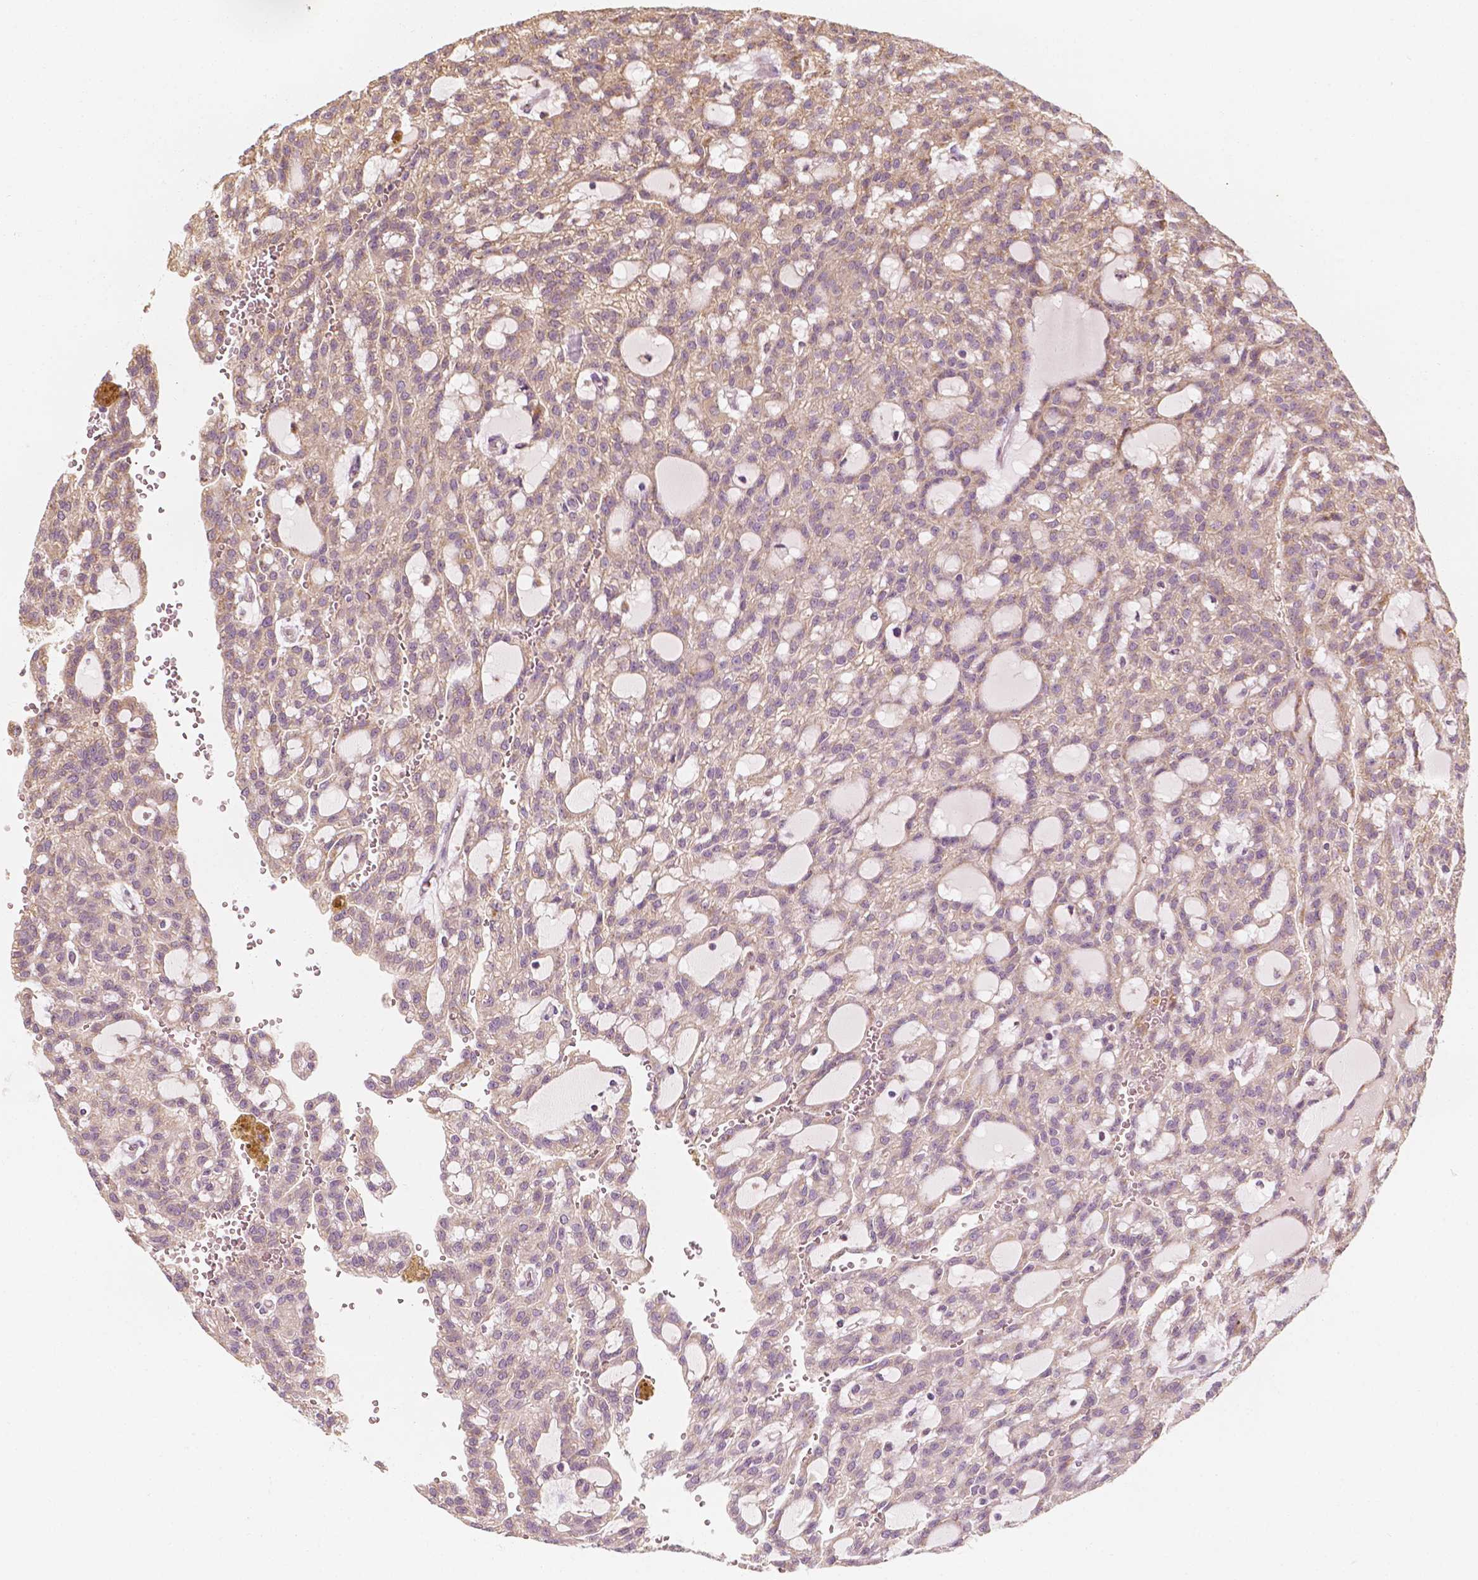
{"staining": {"intensity": "moderate", "quantity": "25%-75%", "location": "cytoplasmic/membranous"}, "tissue": "renal cancer", "cell_type": "Tumor cells", "image_type": "cancer", "snomed": [{"axis": "morphology", "description": "Adenocarcinoma, NOS"}, {"axis": "topography", "description": "Kidney"}], "caption": "Renal adenocarcinoma stained for a protein (brown) exhibits moderate cytoplasmic/membranous positive staining in approximately 25%-75% of tumor cells.", "gene": "SHPK", "patient": {"sex": "male", "age": 63}}